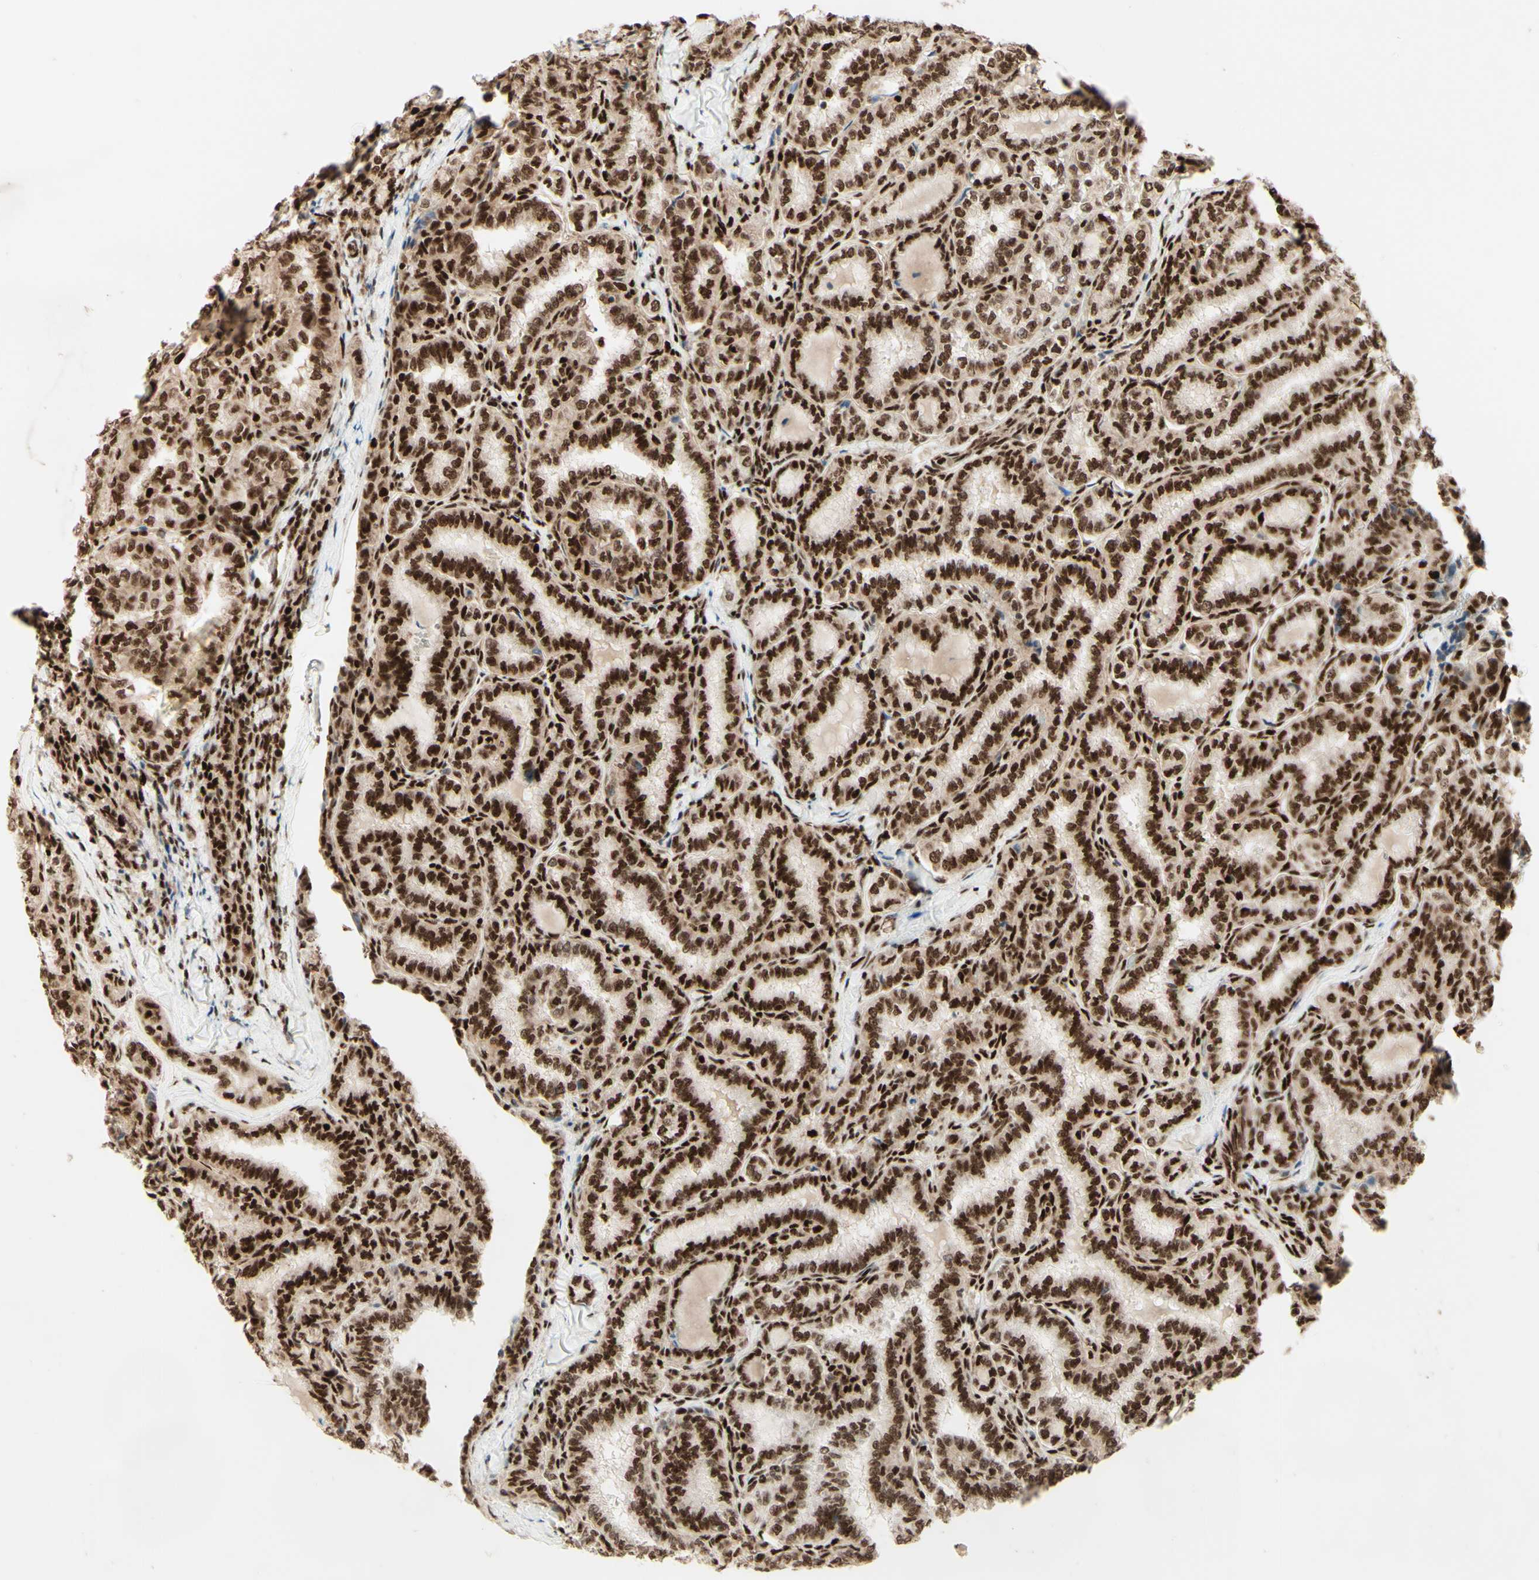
{"staining": {"intensity": "strong", "quantity": ">75%", "location": "nuclear"}, "tissue": "thyroid cancer", "cell_type": "Tumor cells", "image_type": "cancer", "snomed": [{"axis": "morphology", "description": "Normal tissue, NOS"}, {"axis": "morphology", "description": "Papillary adenocarcinoma, NOS"}, {"axis": "topography", "description": "Thyroid gland"}], "caption": "Thyroid papillary adenocarcinoma stained with immunohistochemistry (IHC) displays strong nuclear staining in approximately >75% of tumor cells.", "gene": "NR3C1", "patient": {"sex": "female", "age": 30}}